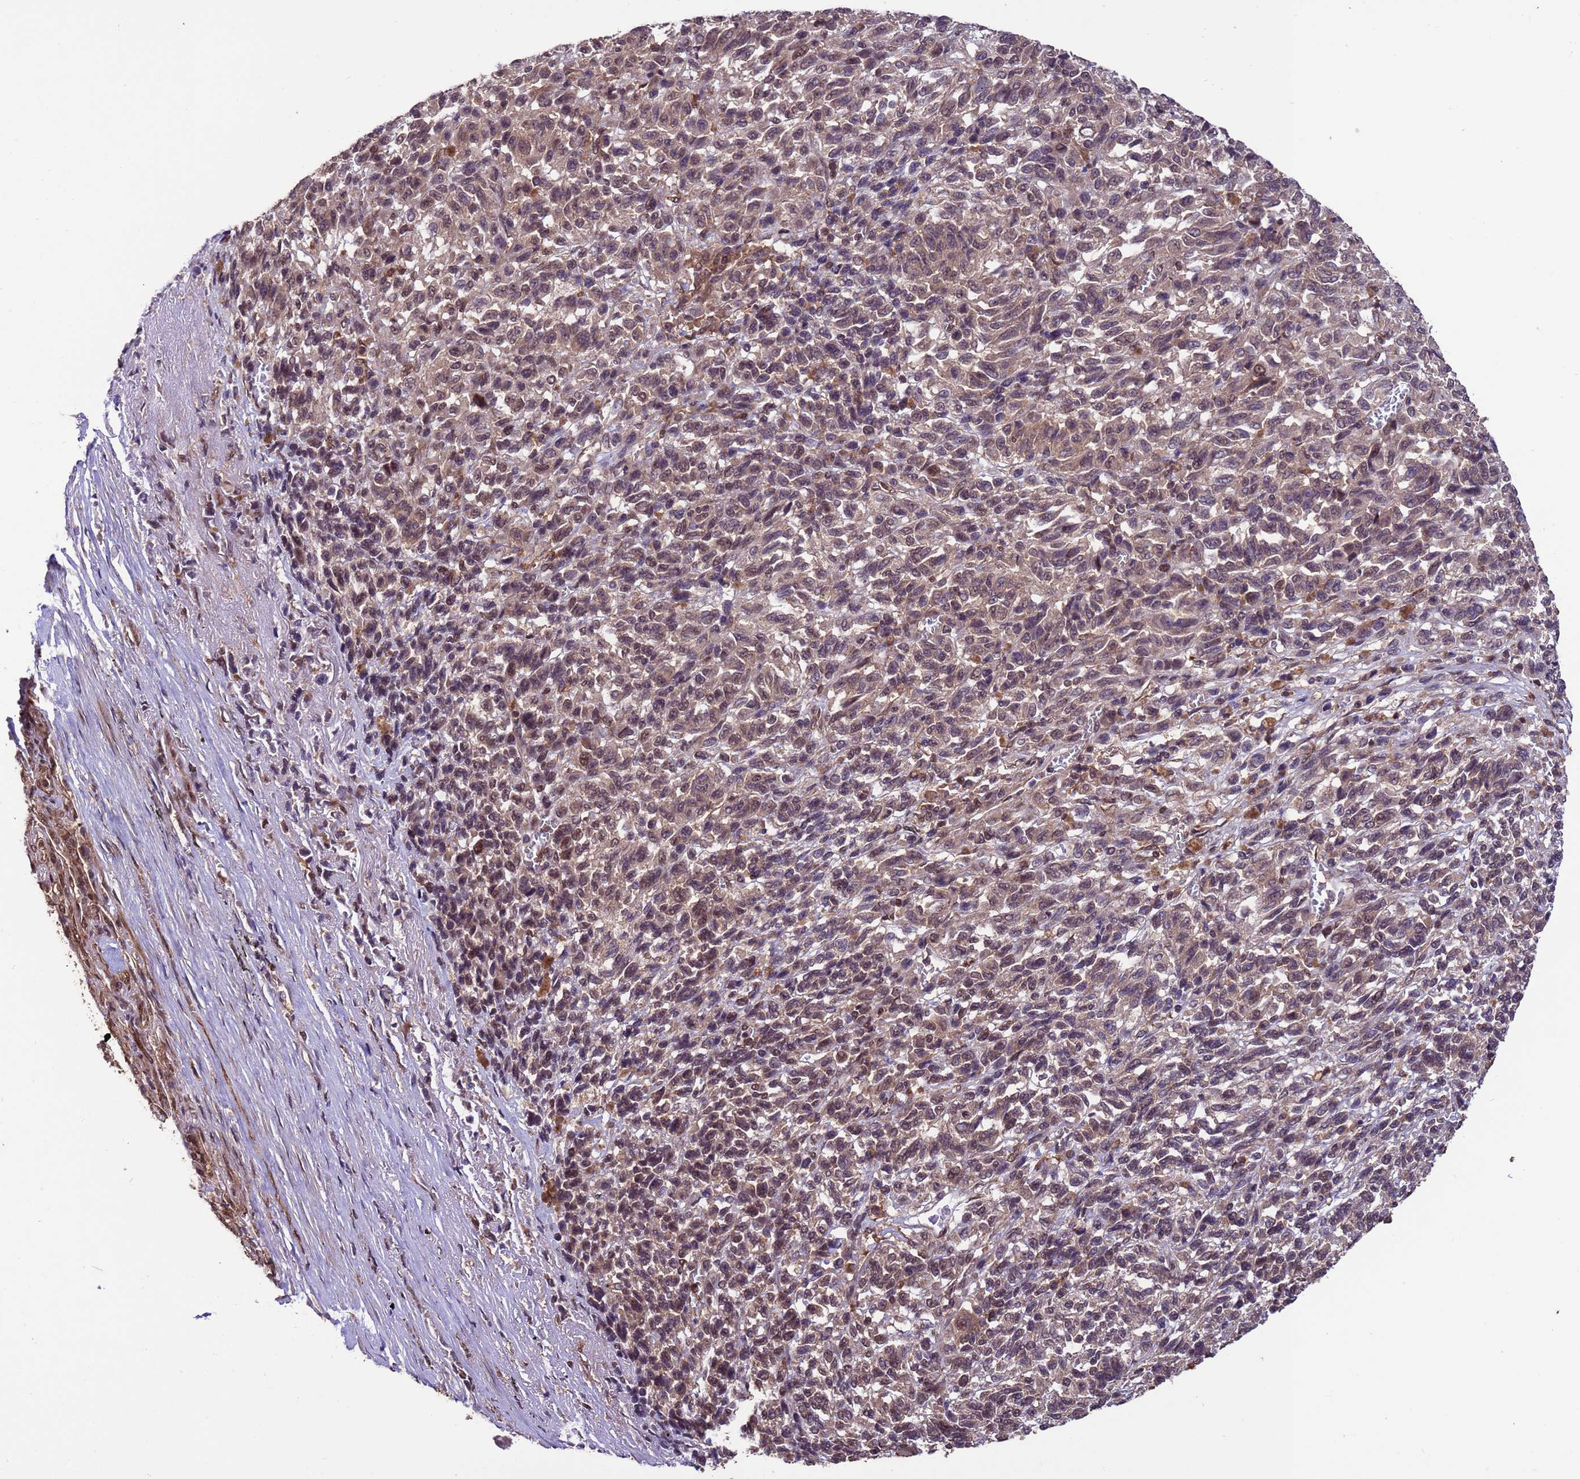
{"staining": {"intensity": "weak", "quantity": "25%-75%", "location": "cytoplasmic/membranous,nuclear"}, "tissue": "melanoma", "cell_type": "Tumor cells", "image_type": "cancer", "snomed": [{"axis": "morphology", "description": "Malignant melanoma, Metastatic site"}, {"axis": "topography", "description": "Lung"}], "caption": "Malignant melanoma (metastatic site) stained with a brown dye displays weak cytoplasmic/membranous and nuclear positive staining in about 25%-75% of tumor cells.", "gene": "VSTM4", "patient": {"sex": "male", "age": 64}}